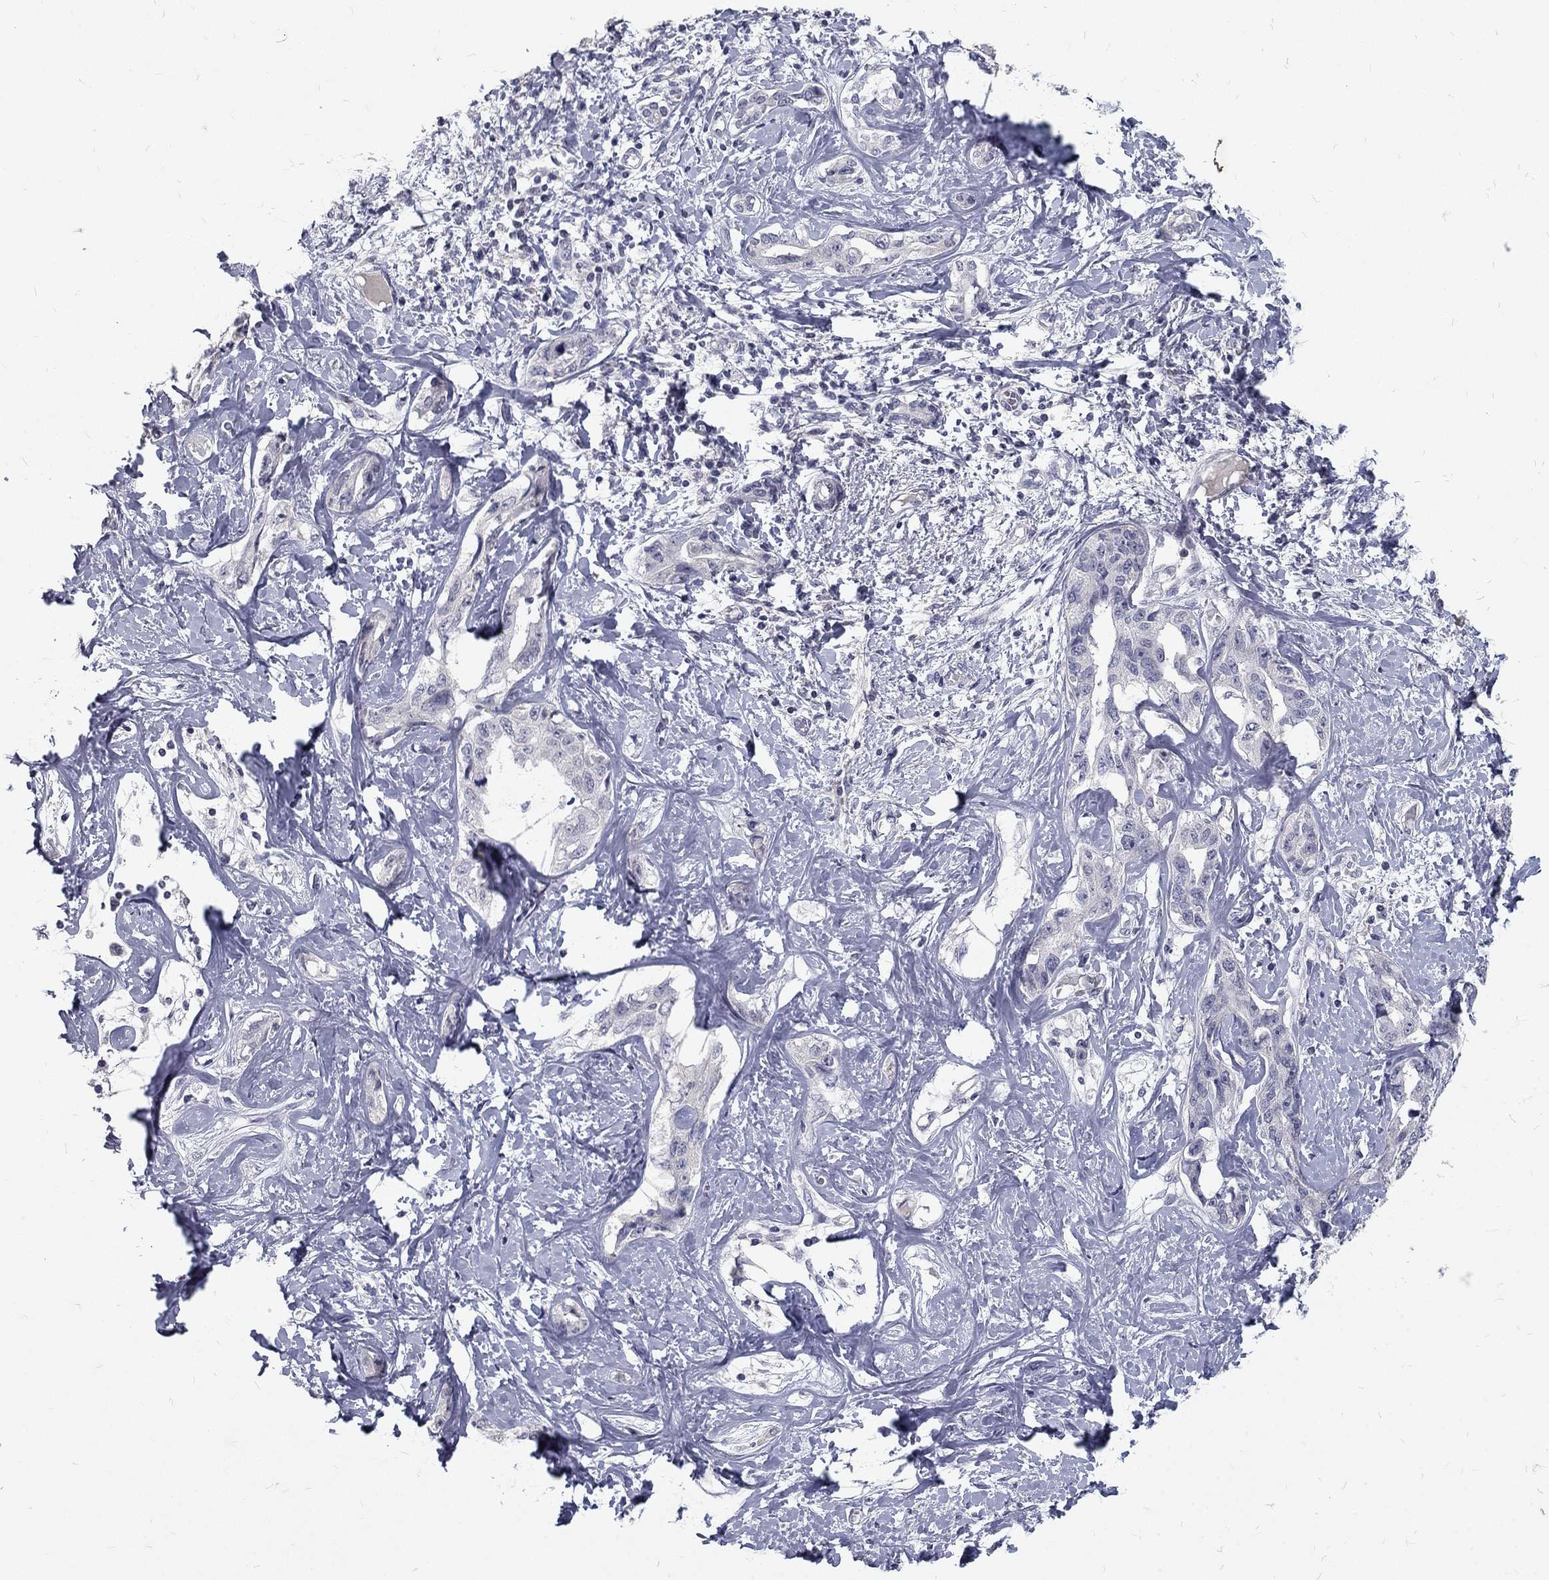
{"staining": {"intensity": "negative", "quantity": "none", "location": "none"}, "tissue": "liver cancer", "cell_type": "Tumor cells", "image_type": "cancer", "snomed": [{"axis": "morphology", "description": "Cholangiocarcinoma"}, {"axis": "topography", "description": "Liver"}], "caption": "Human liver cholangiocarcinoma stained for a protein using IHC demonstrates no positivity in tumor cells.", "gene": "NOS1", "patient": {"sex": "male", "age": 59}}